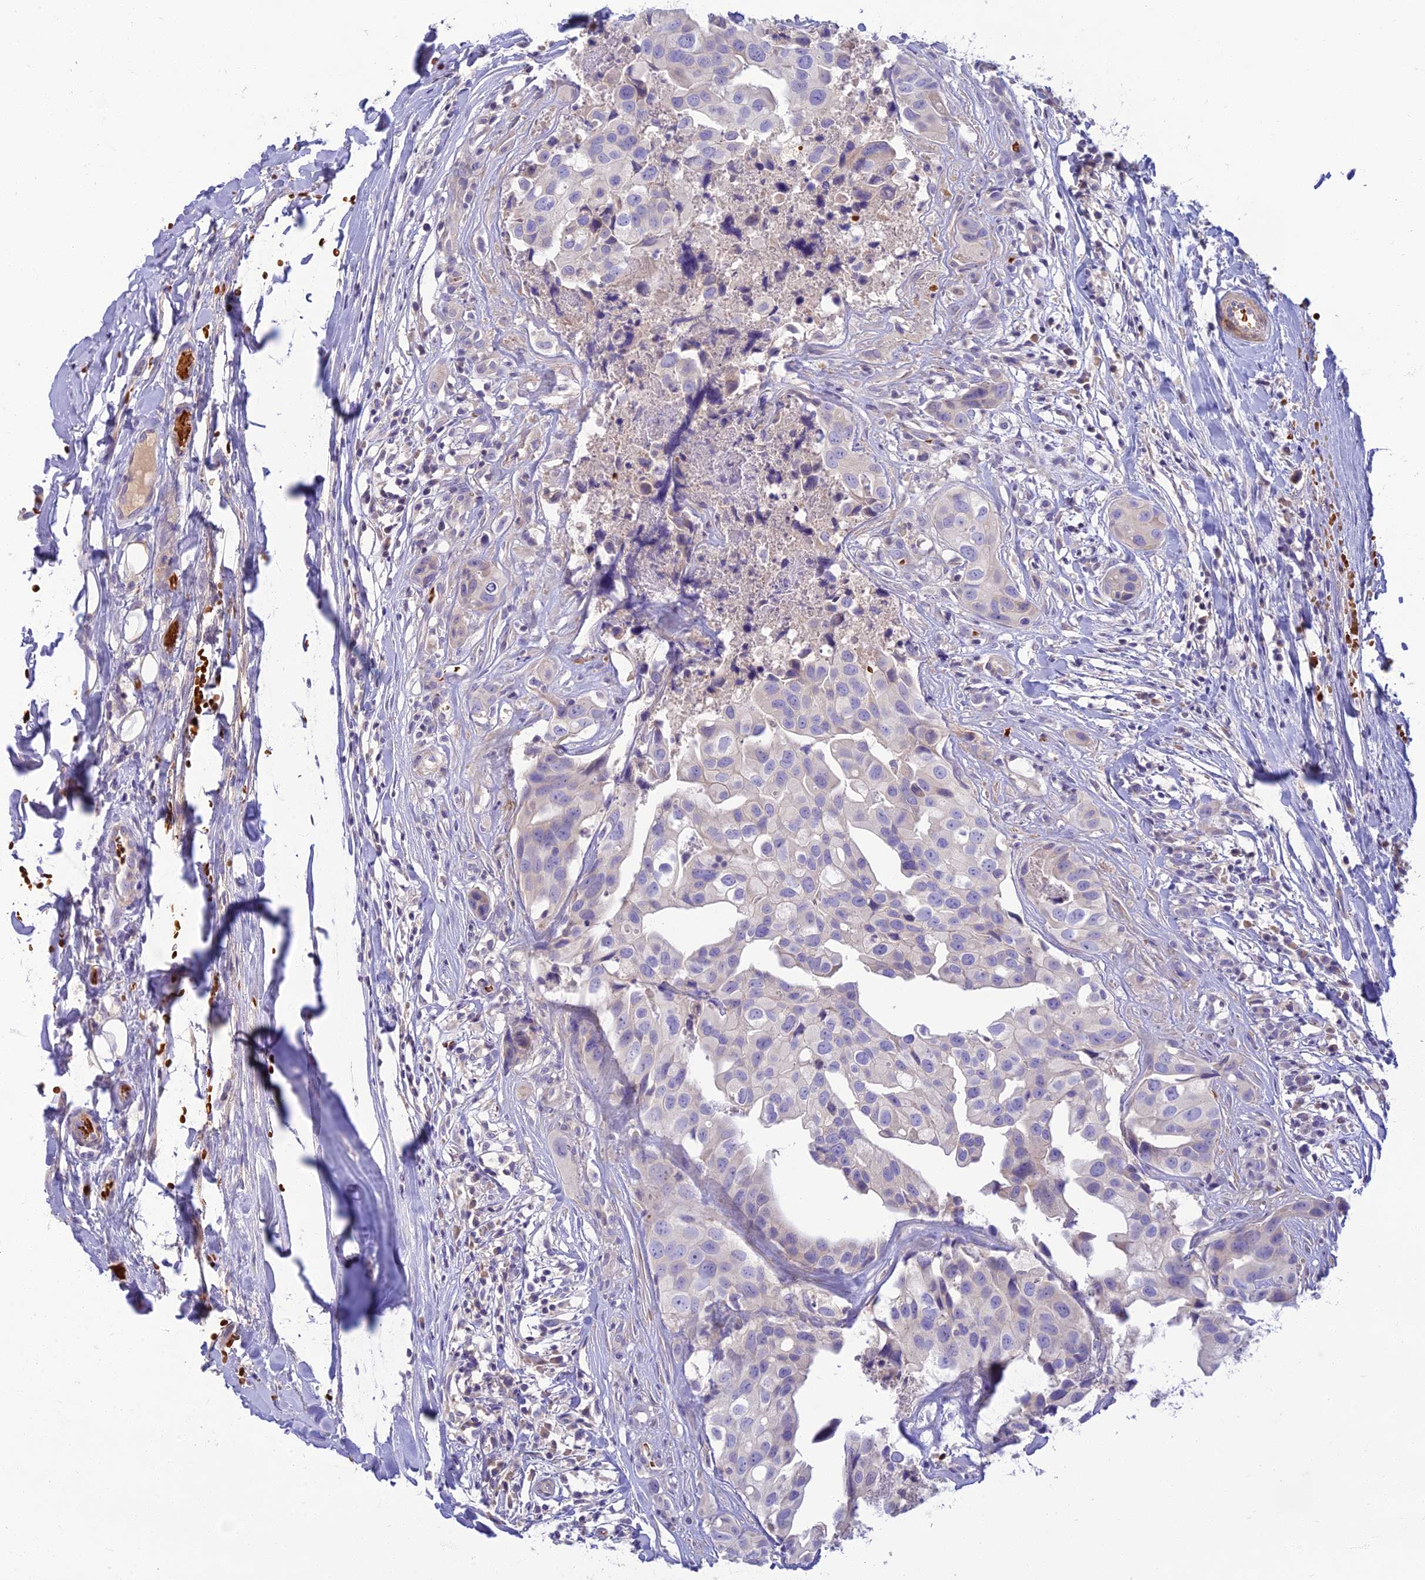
{"staining": {"intensity": "negative", "quantity": "none", "location": "none"}, "tissue": "head and neck cancer", "cell_type": "Tumor cells", "image_type": "cancer", "snomed": [{"axis": "morphology", "description": "Adenocarcinoma, NOS"}, {"axis": "morphology", "description": "Adenocarcinoma, metastatic, NOS"}, {"axis": "topography", "description": "Head-Neck"}], "caption": "High power microscopy micrograph of an immunohistochemistry (IHC) photomicrograph of head and neck cancer, revealing no significant staining in tumor cells.", "gene": "CLIP4", "patient": {"sex": "male", "age": 75}}